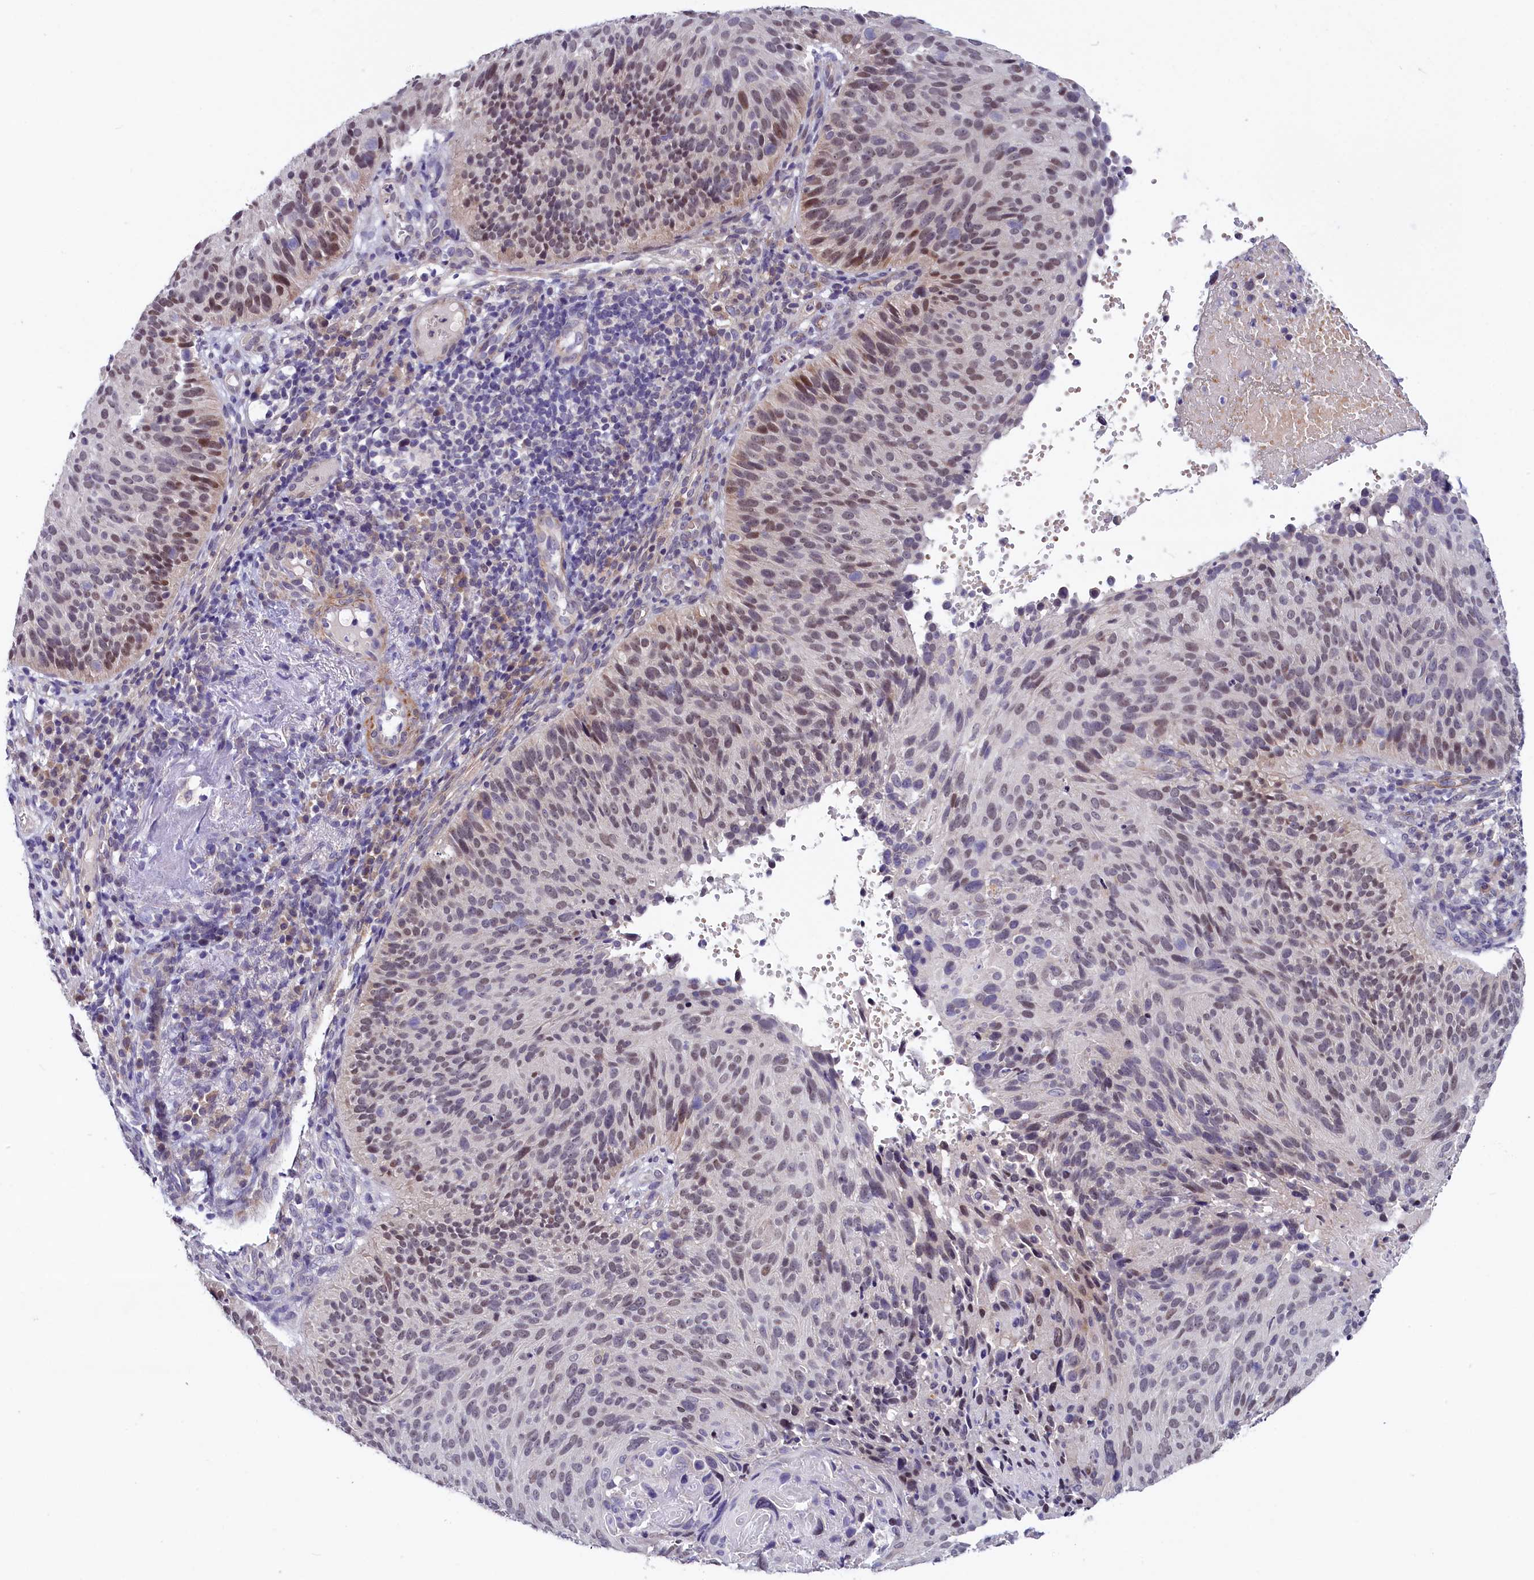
{"staining": {"intensity": "weak", "quantity": "25%-75%", "location": "nuclear"}, "tissue": "cervical cancer", "cell_type": "Tumor cells", "image_type": "cancer", "snomed": [{"axis": "morphology", "description": "Squamous cell carcinoma, NOS"}, {"axis": "topography", "description": "Cervix"}], "caption": "A histopathology image showing weak nuclear positivity in about 25%-75% of tumor cells in cervical cancer (squamous cell carcinoma), as visualized by brown immunohistochemical staining.", "gene": "SLC39A6", "patient": {"sex": "female", "age": 74}}